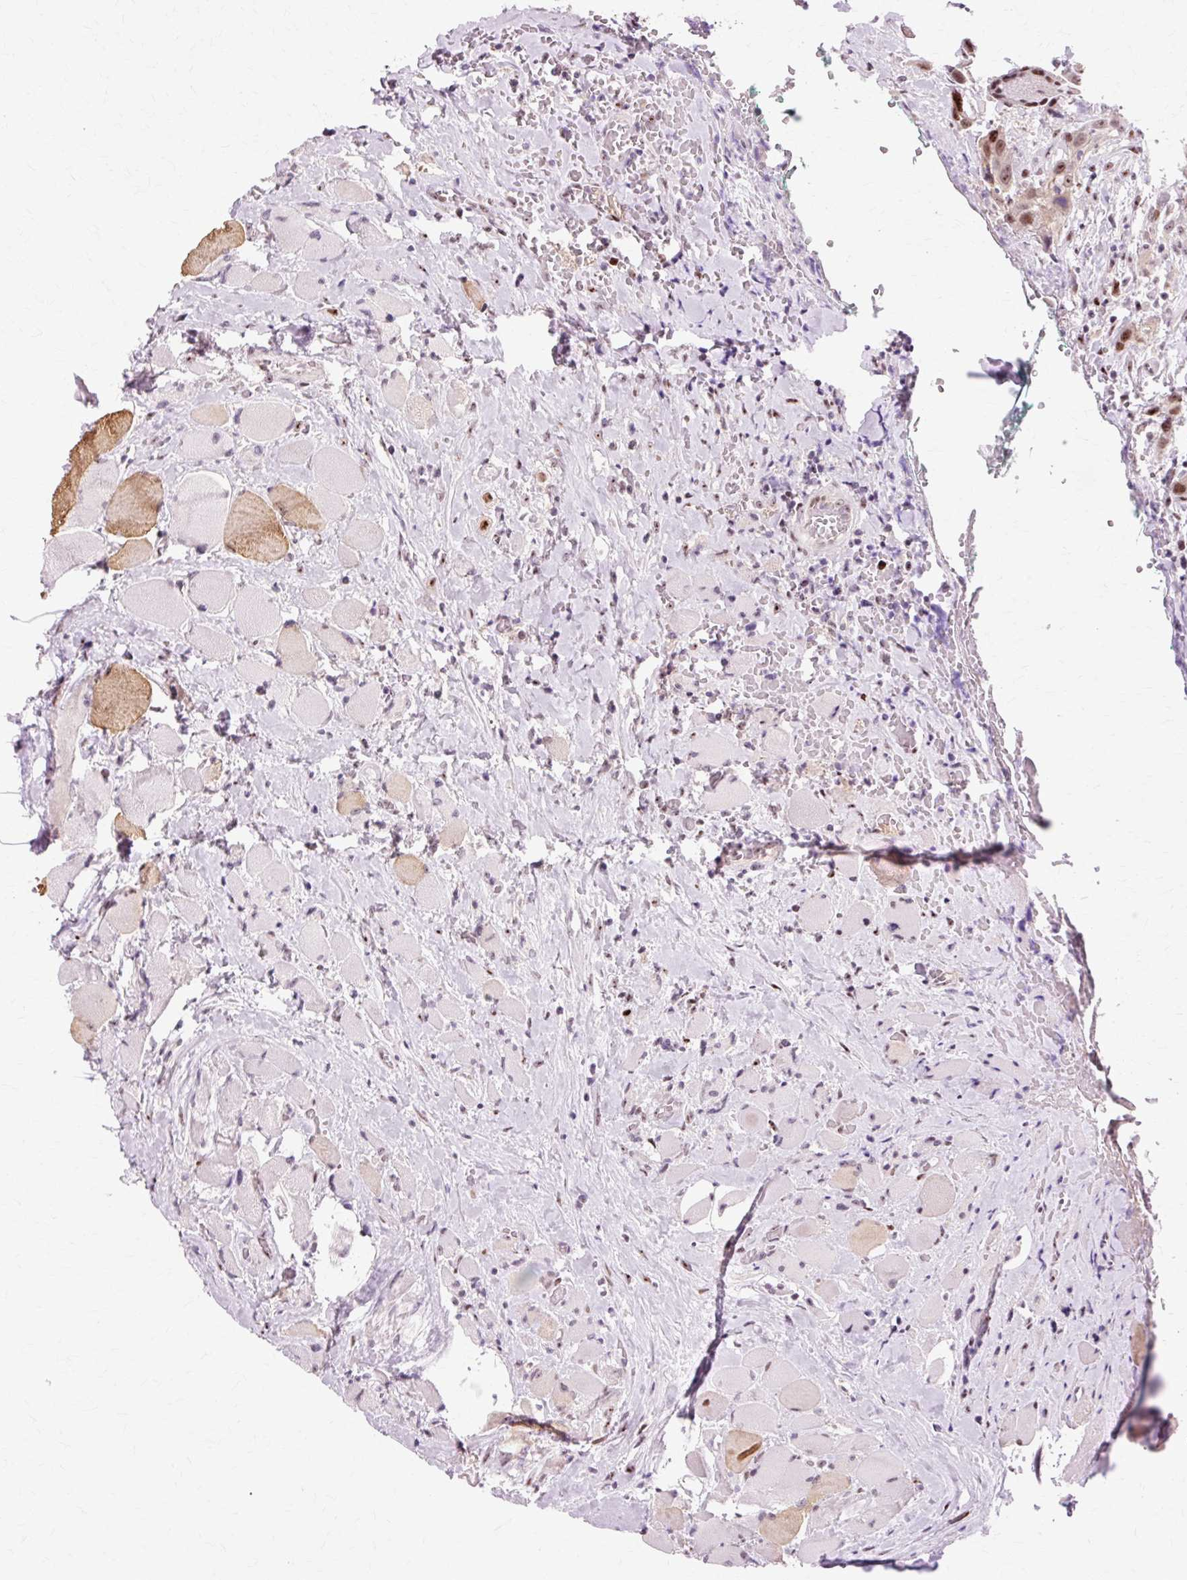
{"staining": {"intensity": "moderate", "quantity": ">75%", "location": "nuclear"}, "tissue": "head and neck cancer", "cell_type": "Tumor cells", "image_type": "cancer", "snomed": [{"axis": "morphology", "description": "Squamous cell carcinoma, NOS"}, {"axis": "topography", "description": "Head-Neck"}], "caption": "This is a histology image of immunohistochemistry (IHC) staining of head and neck cancer, which shows moderate positivity in the nuclear of tumor cells.", "gene": "MACROD2", "patient": {"sex": "male", "age": 81}}